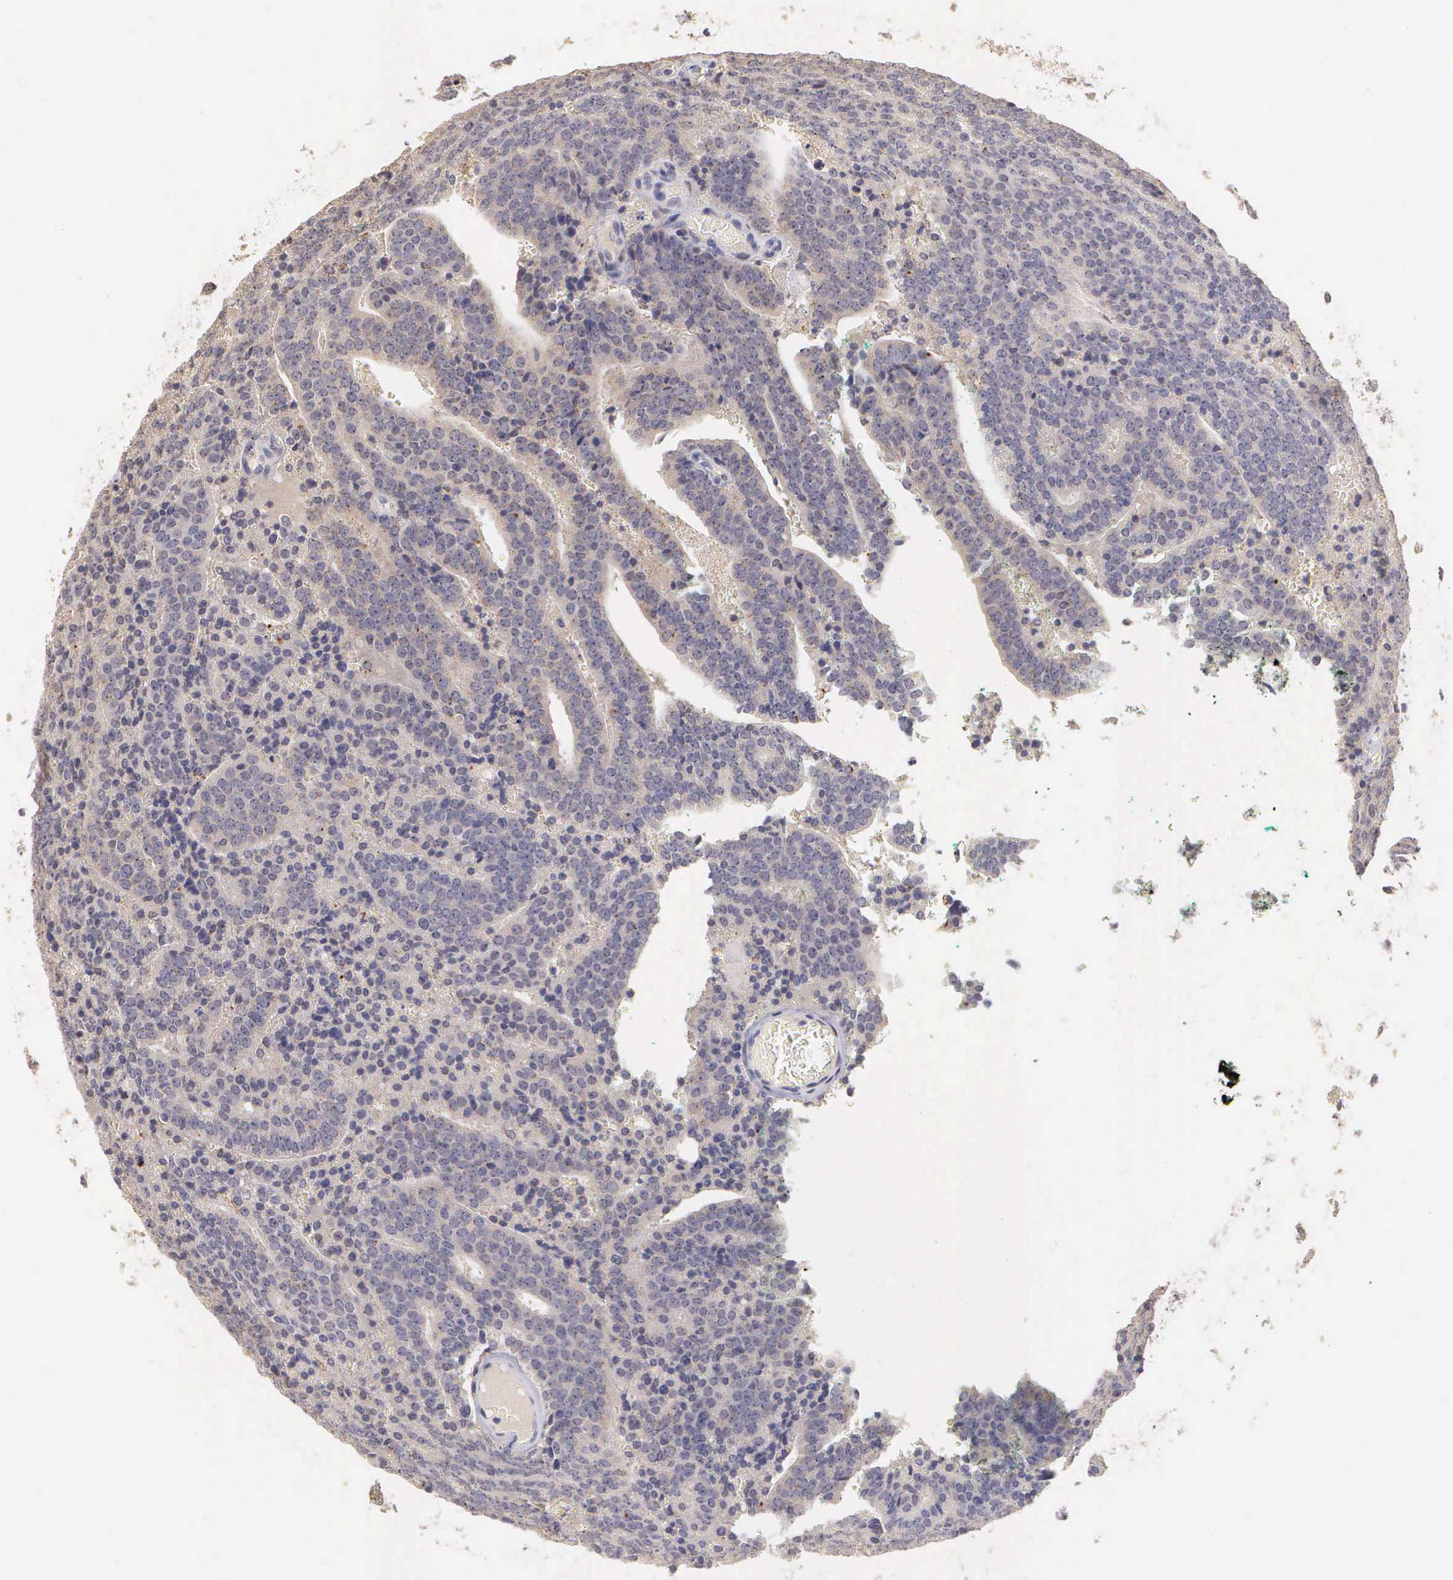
{"staining": {"intensity": "negative", "quantity": "none", "location": "none"}, "tissue": "prostate cancer", "cell_type": "Tumor cells", "image_type": "cancer", "snomed": [{"axis": "morphology", "description": "Adenocarcinoma, Medium grade"}, {"axis": "topography", "description": "Prostate"}], "caption": "Prostate cancer stained for a protein using IHC displays no expression tumor cells.", "gene": "ESR1", "patient": {"sex": "male", "age": 65}}